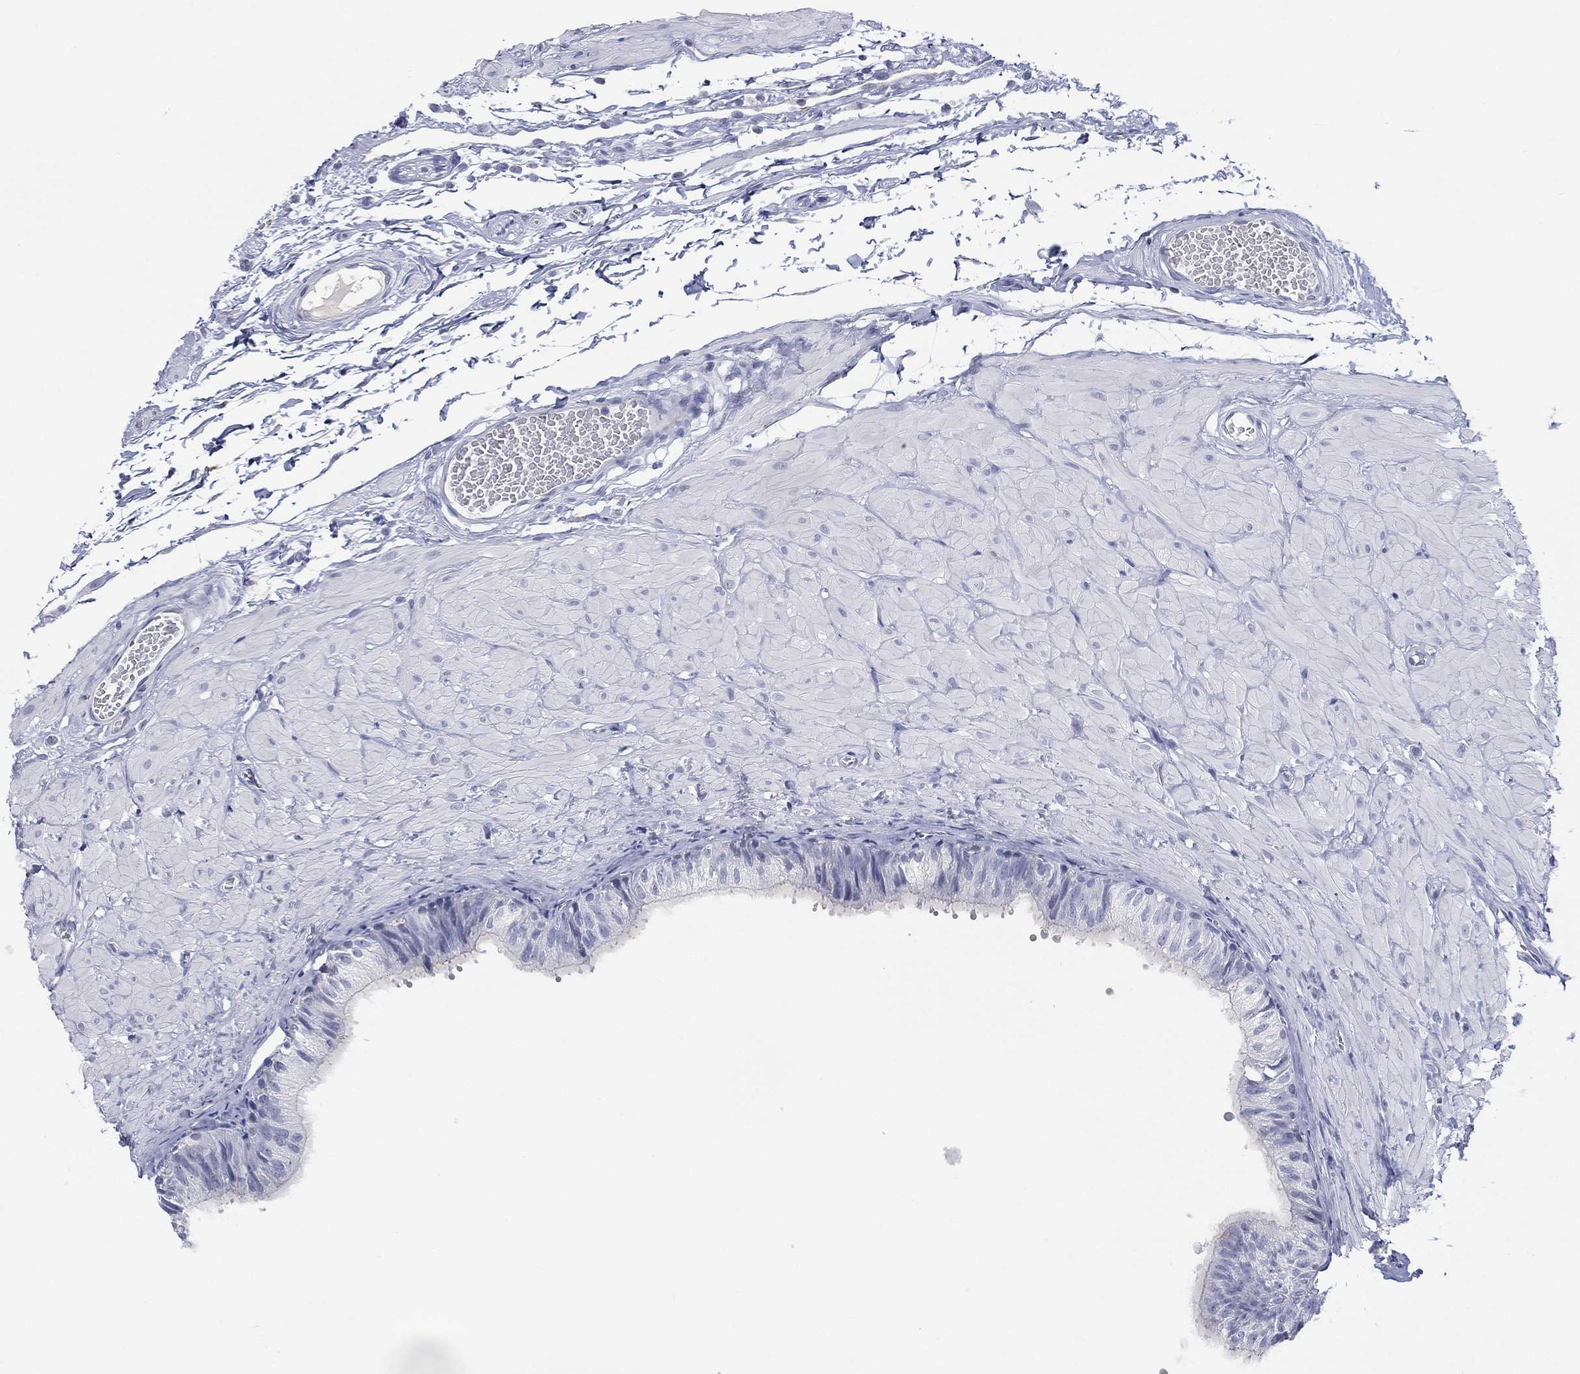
{"staining": {"intensity": "negative", "quantity": "none", "location": "none"}, "tissue": "epididymis", "cell_type": "Glandular cells", "image_type": "normal", "snomed": [{"axis": "morphology", "description": "Normal tissue, NOS"}, {"axis": "topography", "description": "Epididymis"}, {"axis": "topography", "description": "Vas deferens"}], "caption": "Immunohistochemistry (IHC) of benign epididymis displays no staining in glandular cells.", "gene": "C5orf46", "patient": {"sex": "male", "age": 23}}